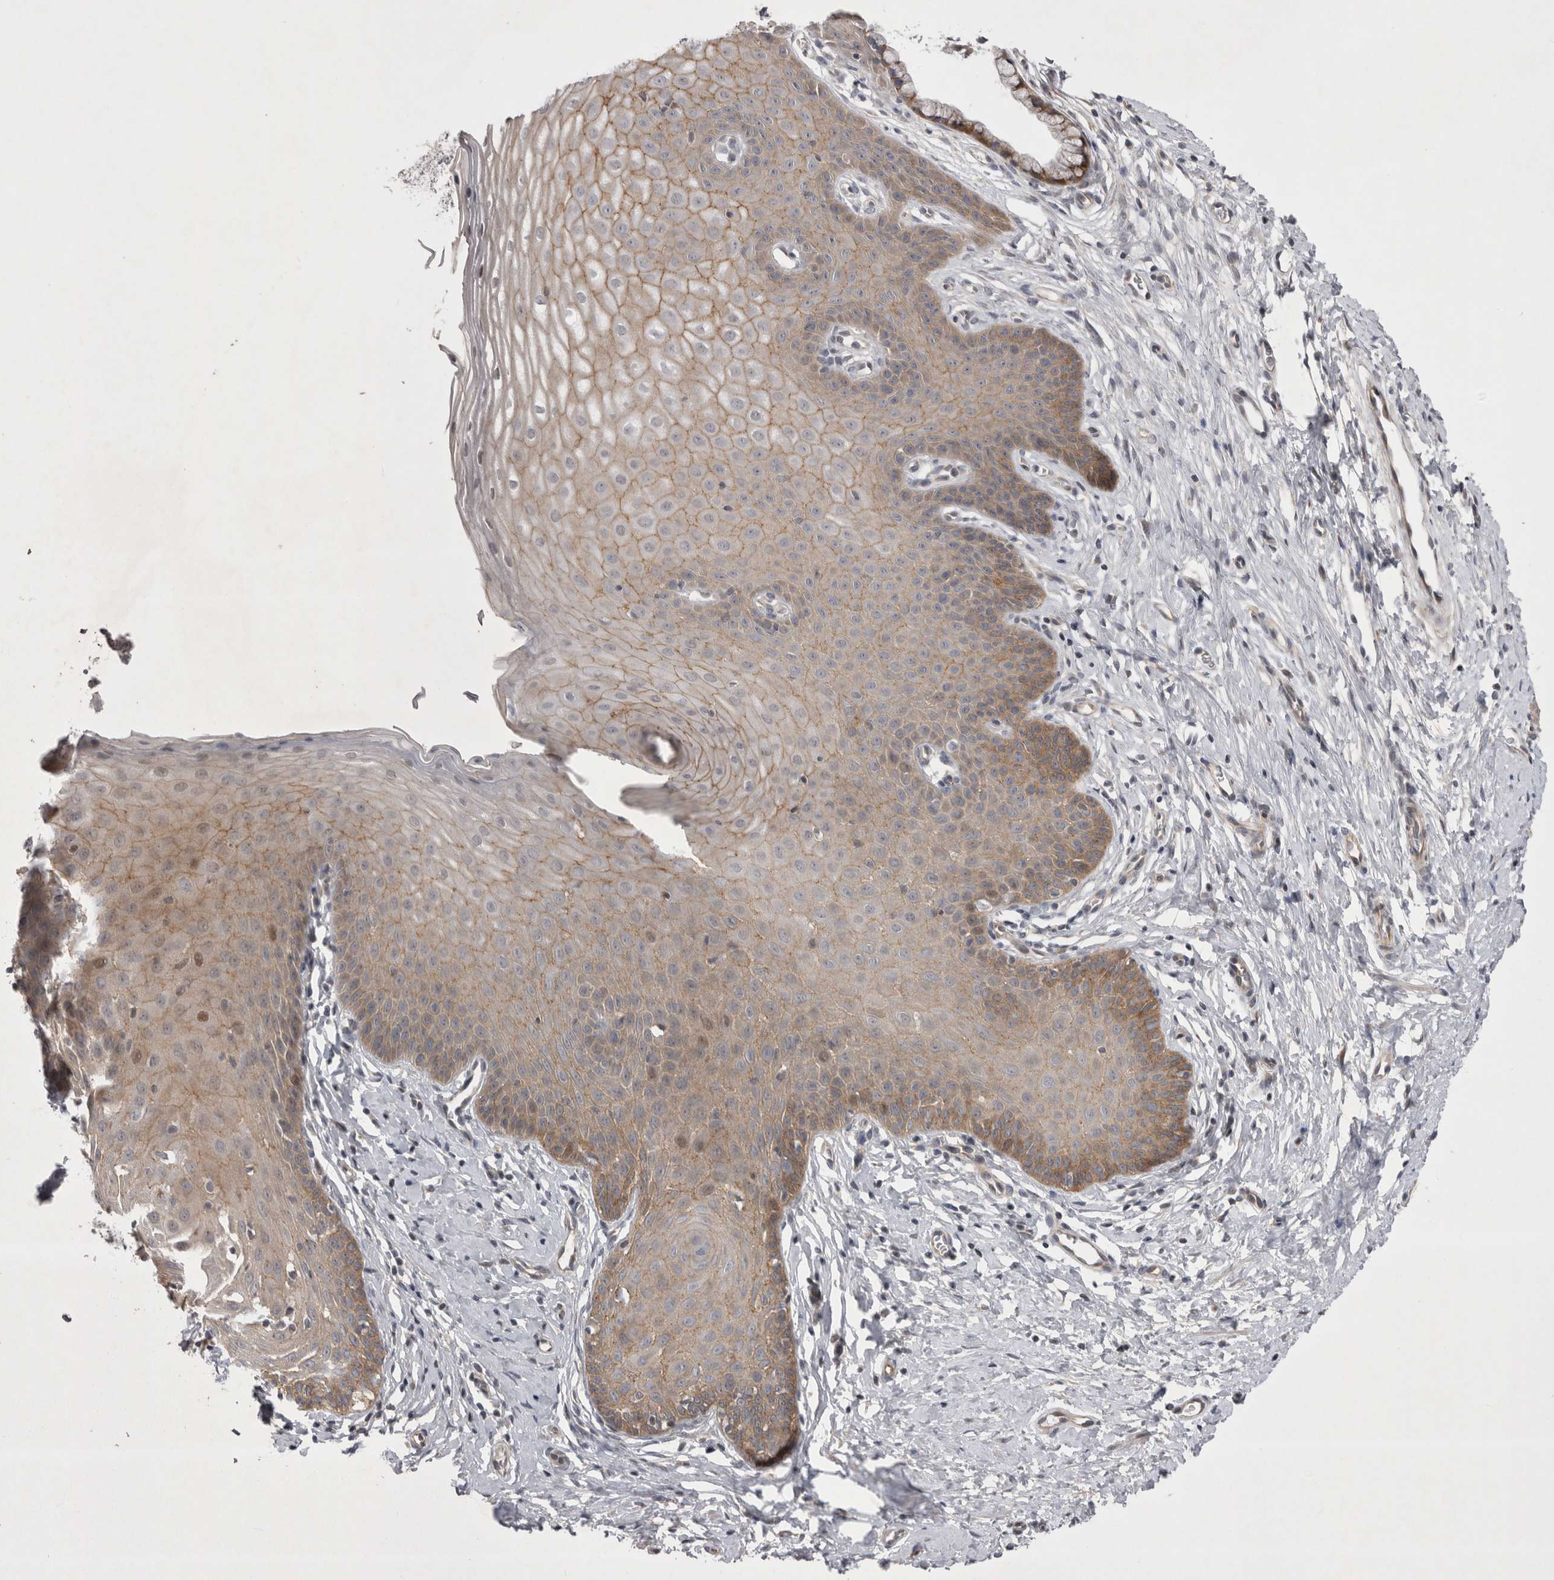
{"staining": {"intensity": "weak", "quantity": "25%-75%", "location": "cytoplasmic/membranous"}, "tissue": "cervix", "cell_type": "Glandular cells", "image_type": "normal", "snomed": [{"axis": "morphology", "description": "Normal tissue, NOS"}, {"axis": "topography", "description": "Cervix"}], "caption": "Human cervix stained for a protein (brown) exhibits weak cytoplasmic/membranous positive staining in about 25%-75% of glandular cells.", "gene": "NENF", "patient": {"sex": "female", "age": 36}}